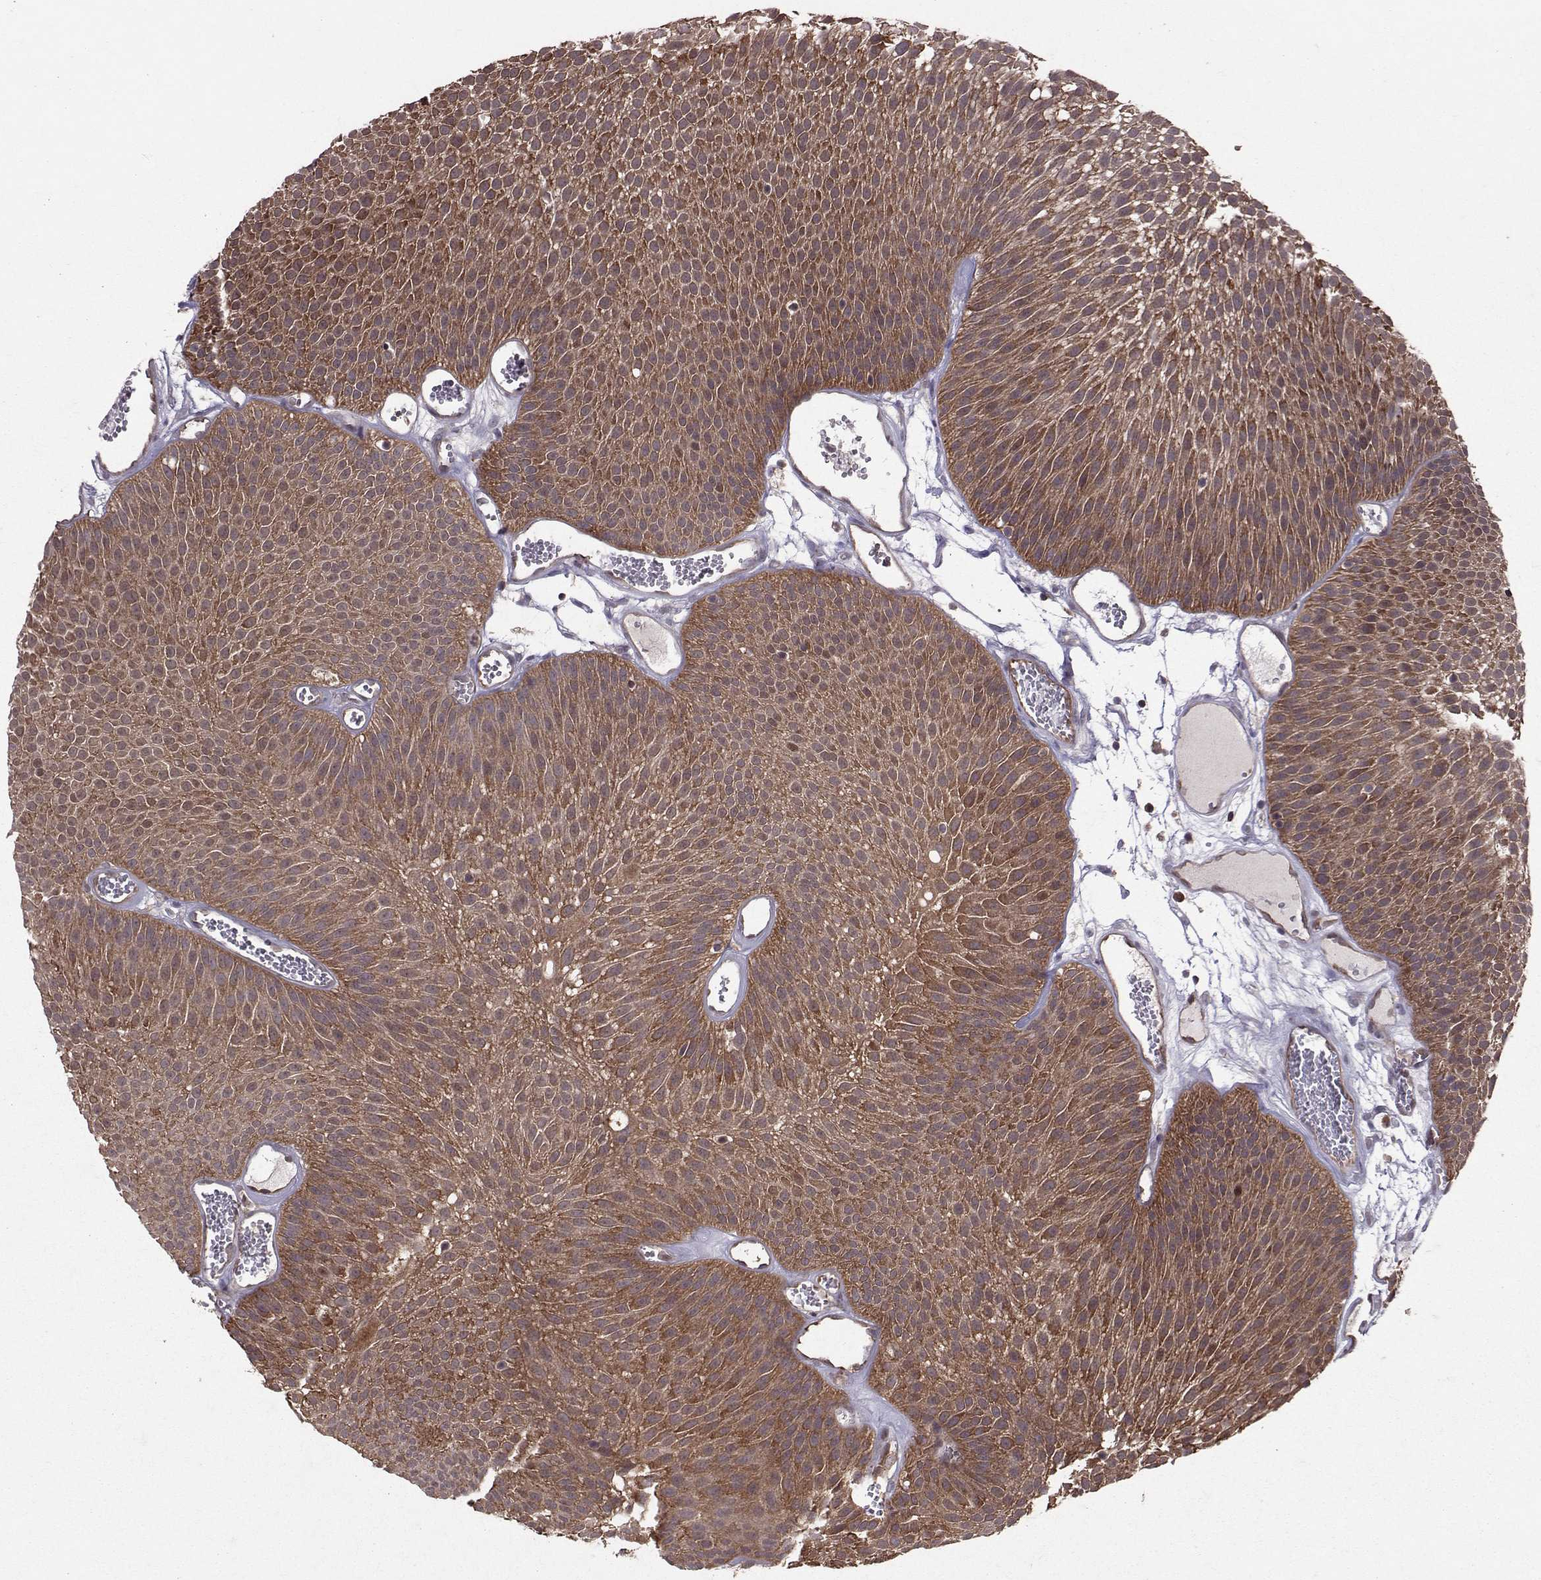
{"staining": {"intensity": "strong", "quantity": "25%-75%", "location": "cytoplasmic/membranous"}, "tissue": "urothelial cancer", "cell_type": "Tumor cells", "image_type": "cancer", "snomed": [{"axis": "morphology", "description": "Urothelial carcinoma, Low grade"}, {"axis": "topography", "description": "Urinary bladder"}], "caption": "An image of urothelial cancer stained for a protein shows strong cytoplasmic/membranous brown staining in tumor cells.", "gene": "PPP2R2A", "patient": {"sex": "male", "age": 52}}